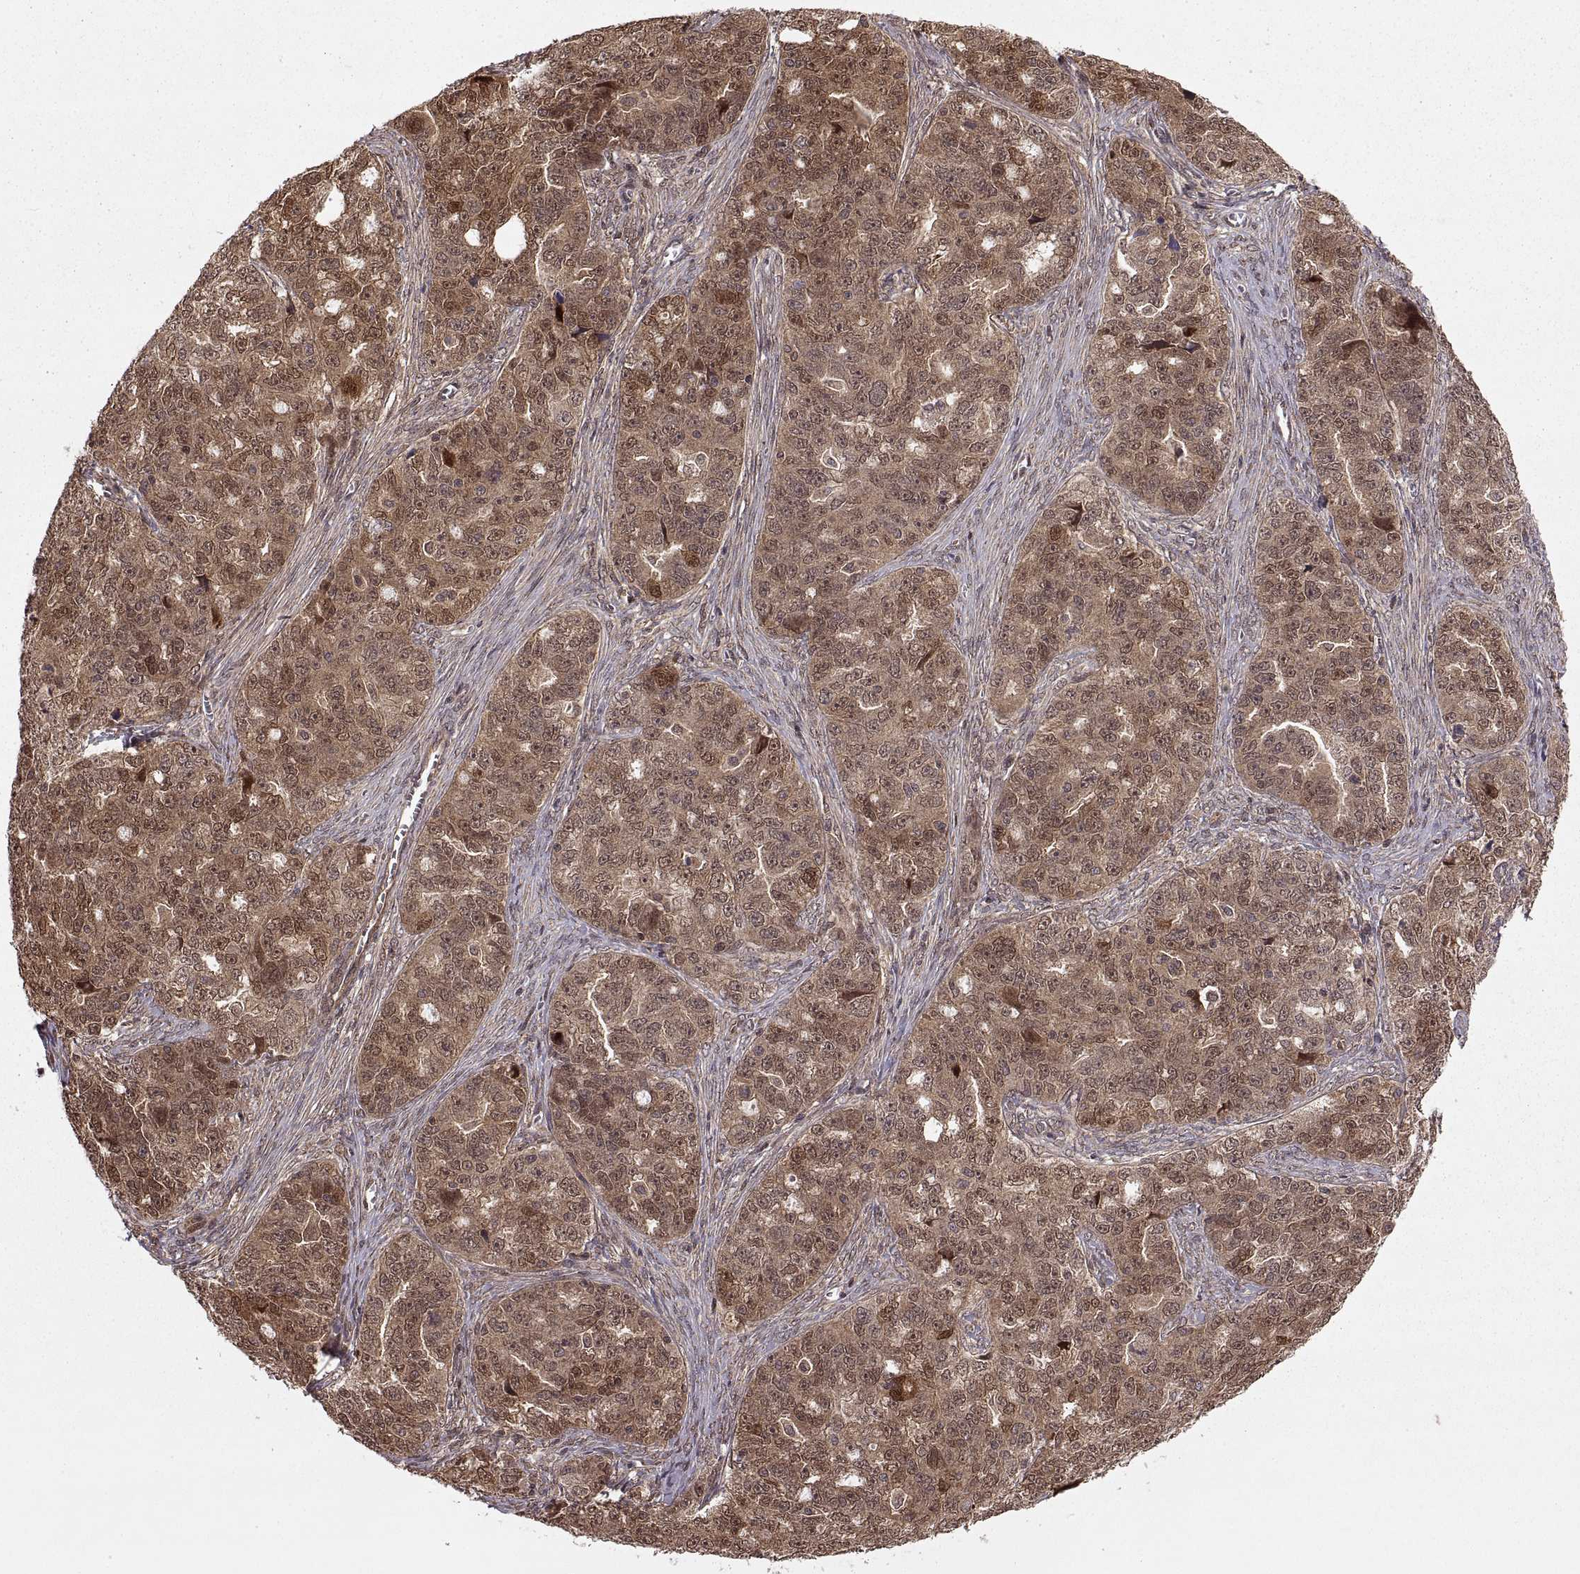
{"staining": {"intensity": "moderate", "quantity": ">75%", "location": "cytoplasmic/membranous,nuclear"}, "tissue": "ovarian cancer", "cell_type": "Tumor cells", "image_type": "cancer", "snomed": [{"axis": "morphology", "description": "Cystadenocarcinoma, serous, NOS"}, {"axis": "topography", "description": "Ovary"}], "caption": "Immunohistochemical staining of human ovarian cancer exhibits moderate cytoplasmic/membranous and nuclear protein staining in about >75% of tumor cells.", "gene": "DEDD", "patient": {"sex": "female", "age": 51}}